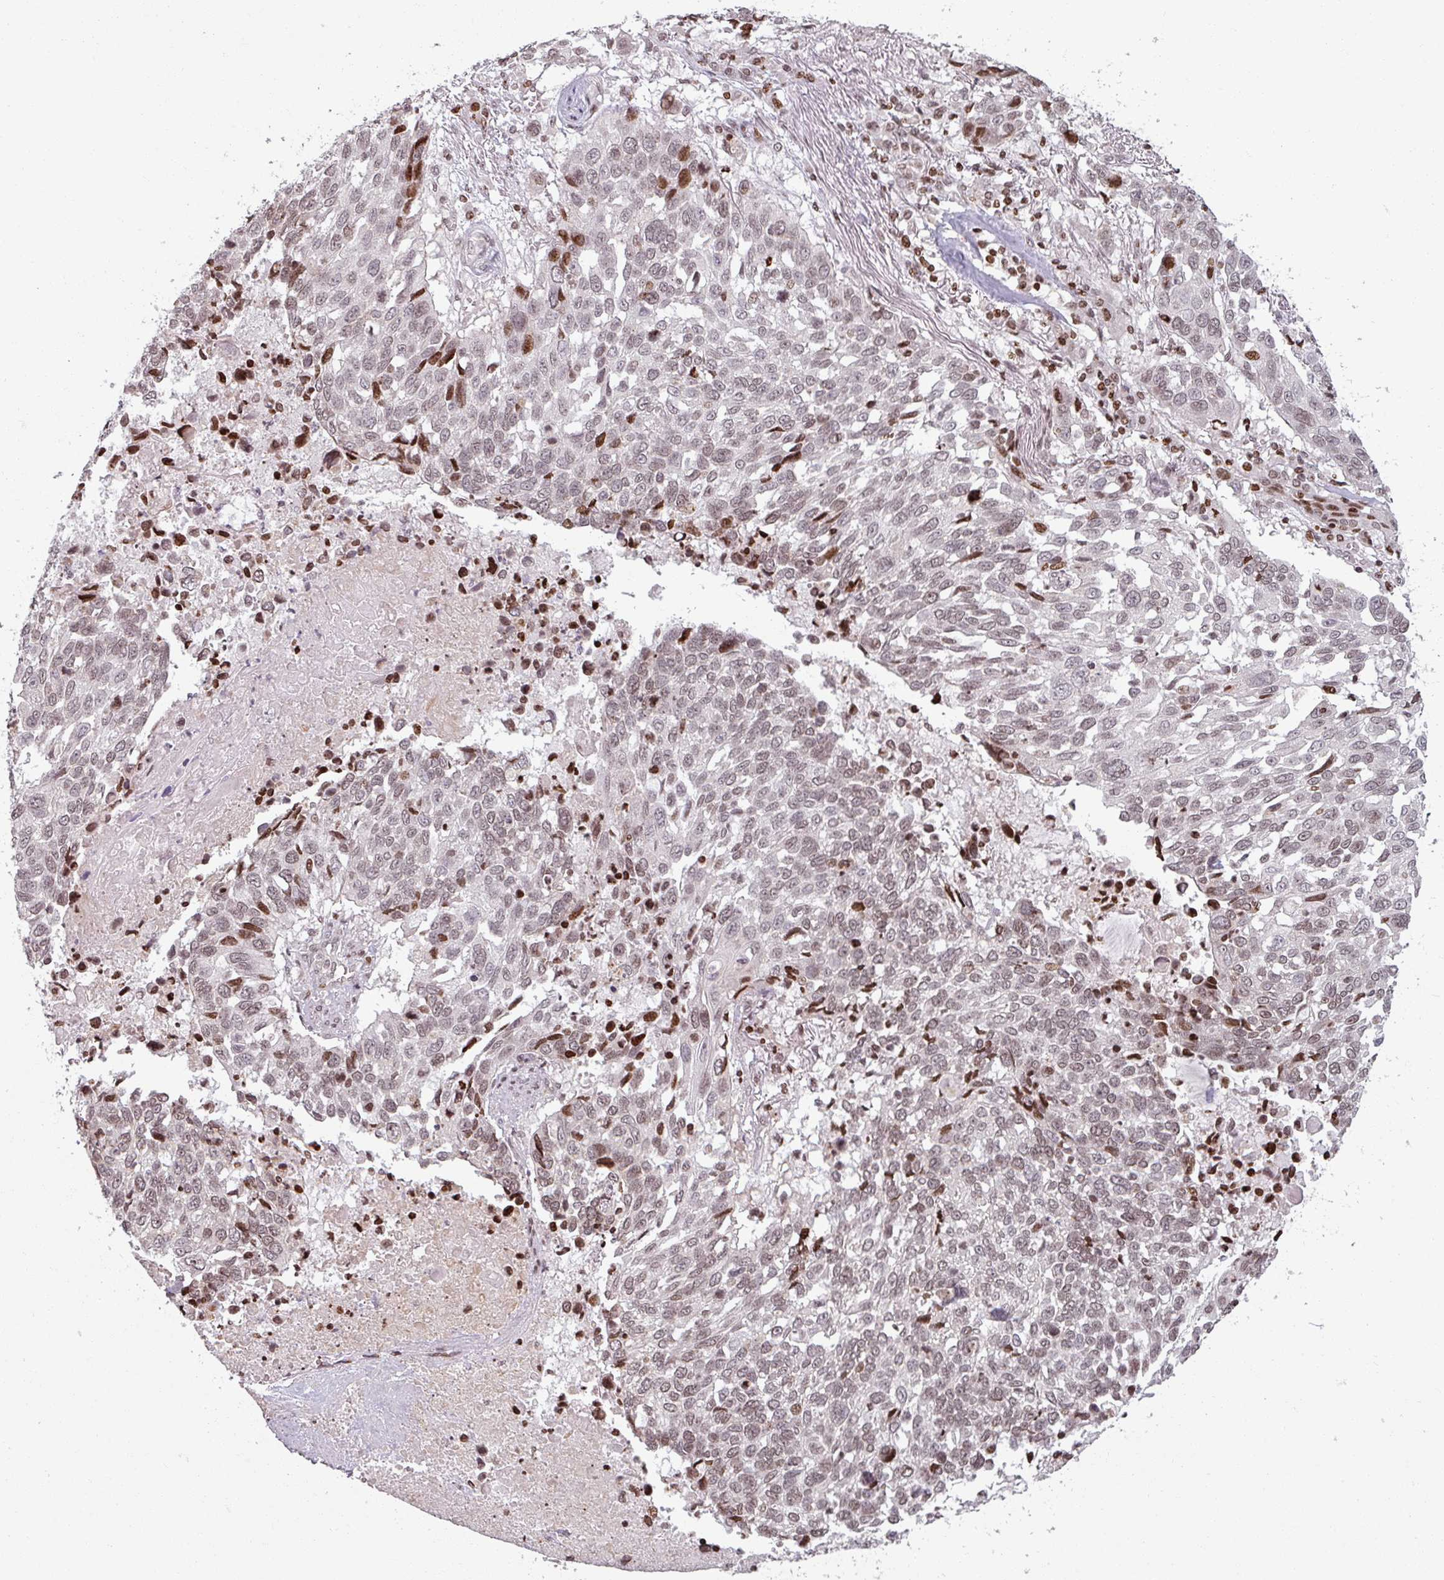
{"staining": {"intensity": "weak", "quantity": ">75%", "location": "nuclear"}, "tissue": "lung cancer", "cell_type": "Tumor cells", "image_type": "cancer", "snomed": [{"axis": "morphology", "description": "Squamous cell carcinoma, NOS"}, {"axis": "topography", "description": "Lung"}], "caption": "Immunohistochemical staining of squamous cell carcinoma (lung) shows low levels of weak nuclear protein expression in approximately >75% of tumor cells. (brown staining indicates protein expression, while blue staining denotes nuclei).", "gene": "NCOR1", "patient": {"sex": "male", "age": 62}}